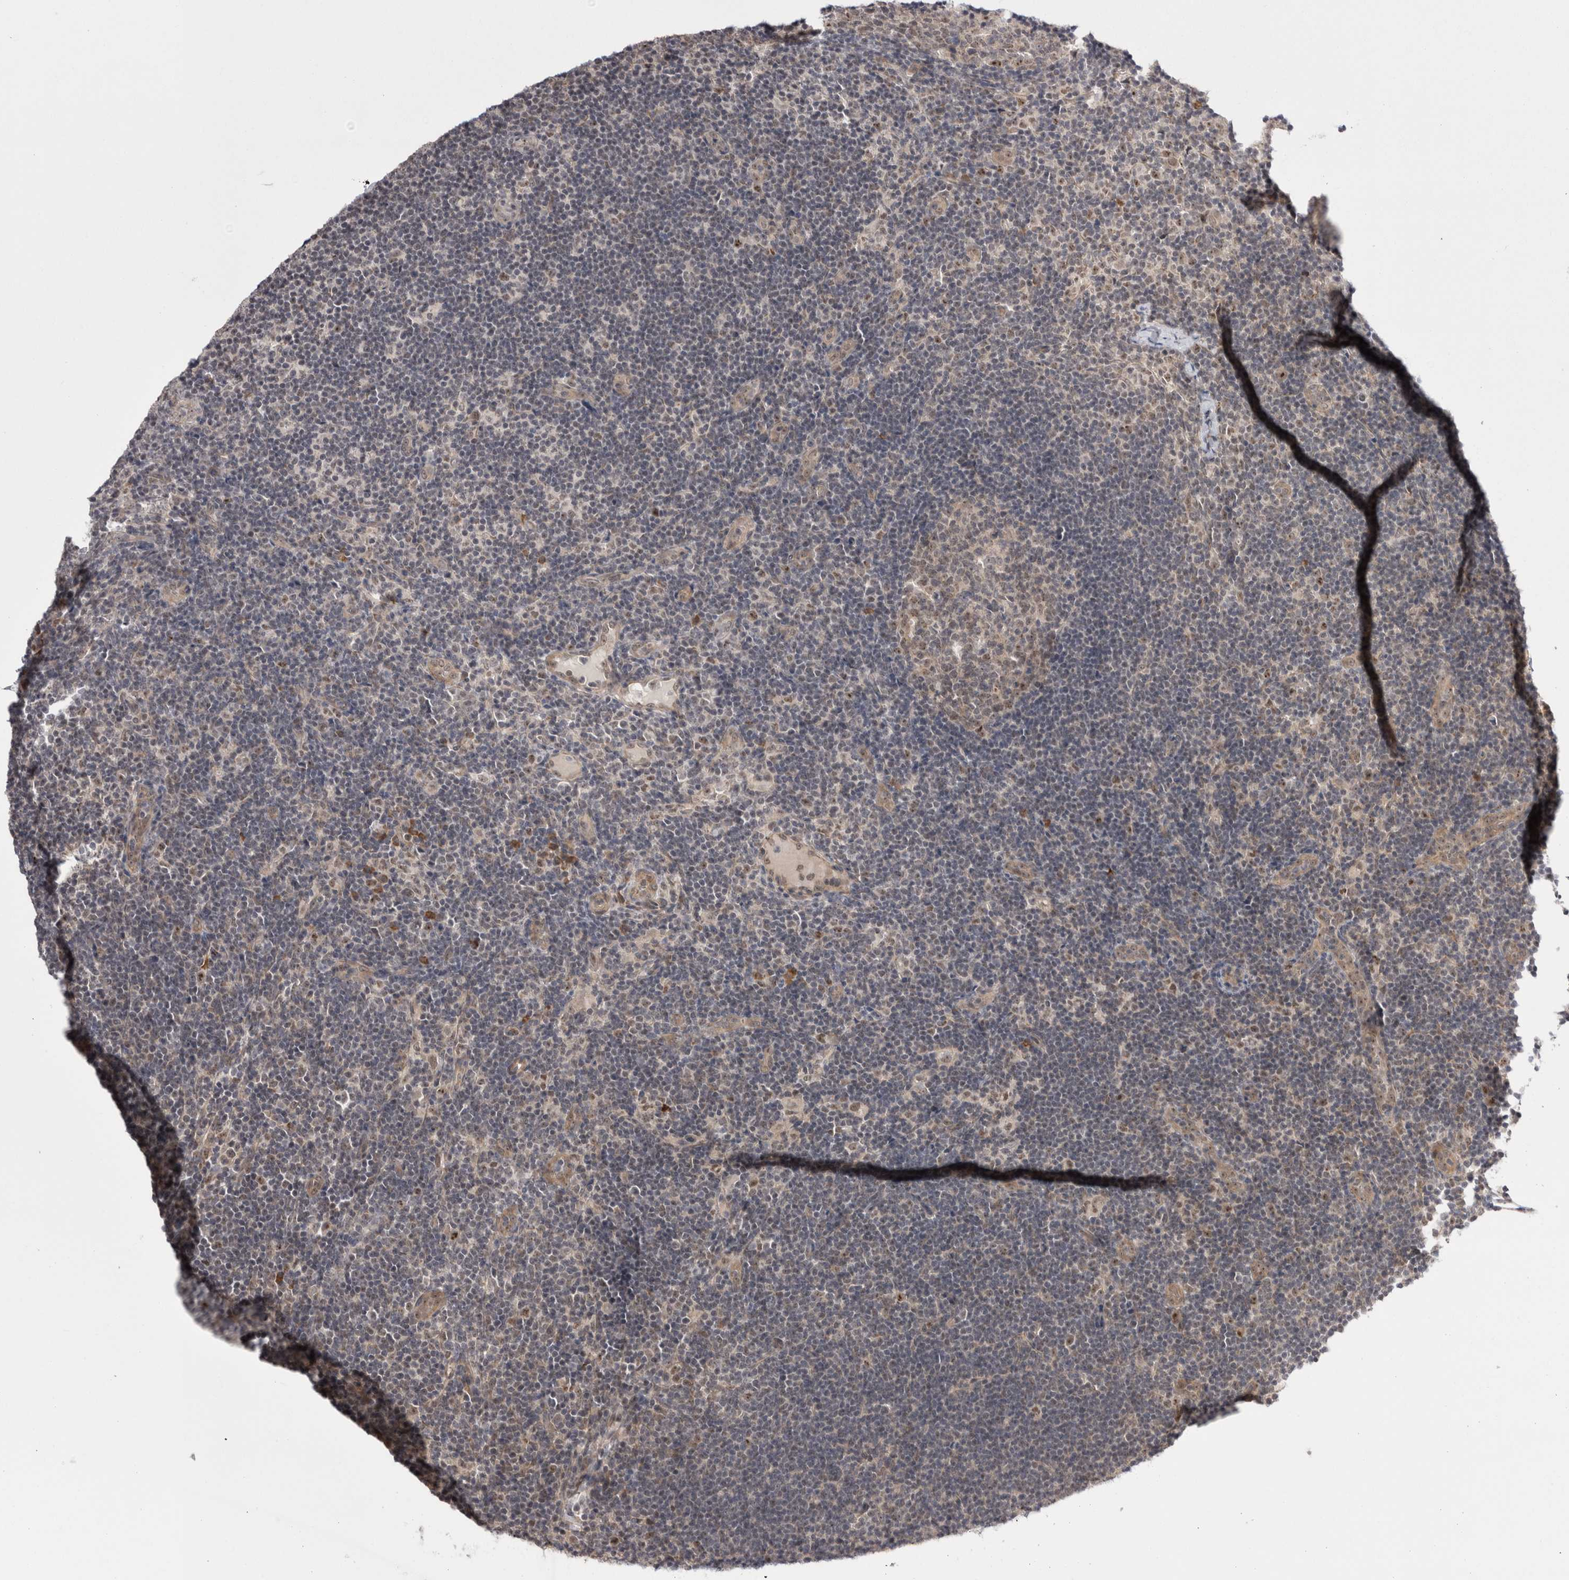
{"staining": {"intensity": "weak", "quantity": "25%-75%", "location": "nuclear"}, "tissue": "lymph node", "cell_type": "Germinal center cells", "image_type": "normal", "snomed": [{"axis": "morphology", "description": "Normal tissue, NOS"}, {"axis": "topography", "description": "Lymph node"}], "caption": "A low amount of weak nuclear expression is seen in approximately 25%-75% of germinal center cells in normal lymph node. Immunohistochemistry stains the protein in brown and the nuclei are stained blue.", "gene": "EXOSC4", "patient": {"sex": "female", "age": 22}}